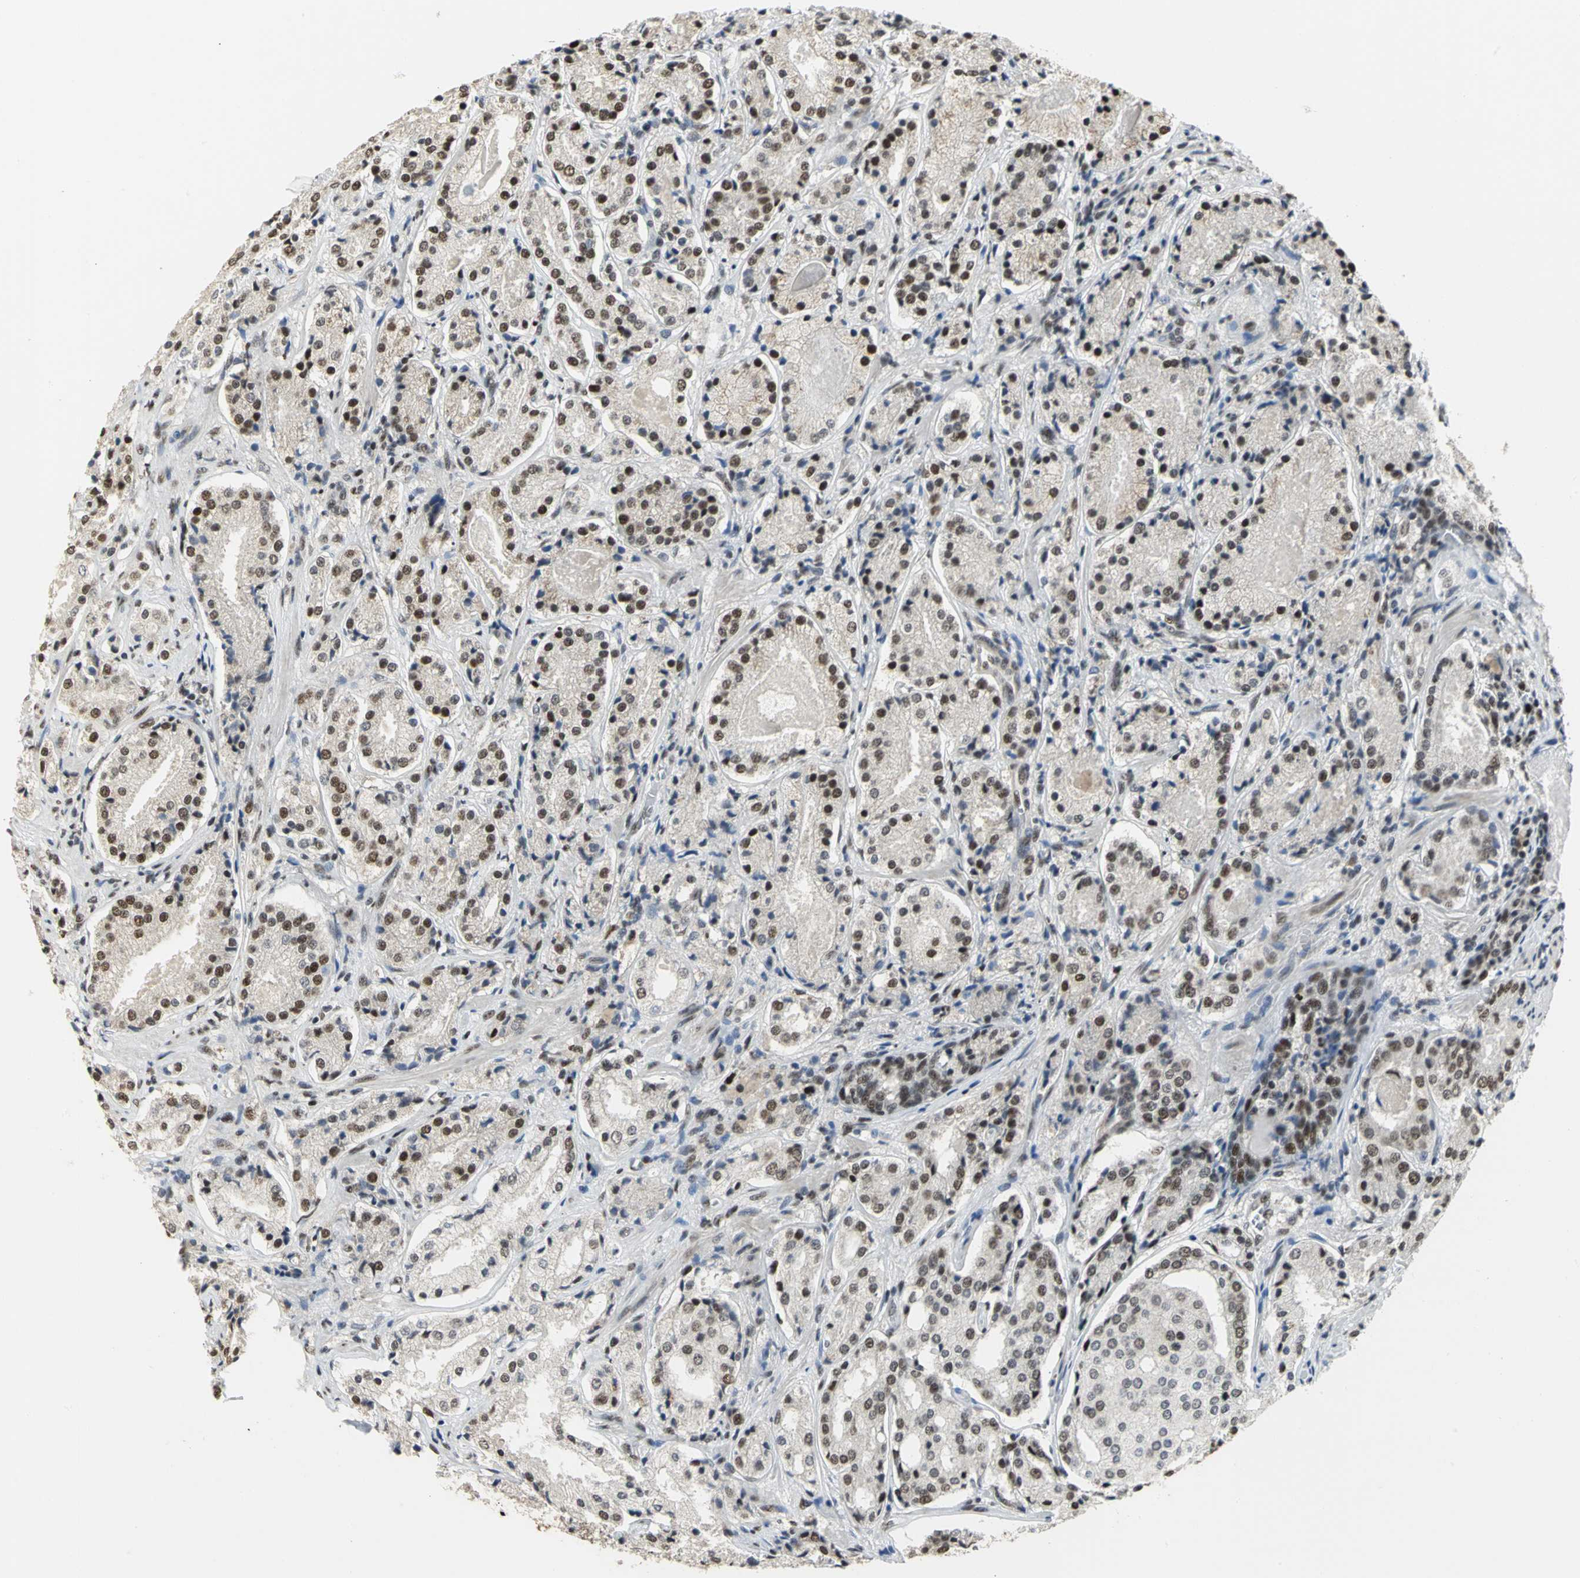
{"staining": {"intensity": "strong", "quantity": ">75%", "location": "nuclear"}, "tissue": "prostate cancer", "cell_type": "Tumor cells", "image_type": "cancer", "snomed": [{"axis": "morphology", "description": "Adenocarcinoma, High grade"}, {"axis": "topography", "description": "Prostate"}], "caption": "Immunohistochemistry (IHC) of human prostate cancer exhibits high levels of strong nuclear staining in about >75% of tumor cells.", "gene": "CCDC88C", "patient": {"sex": "male", "age": 58}}